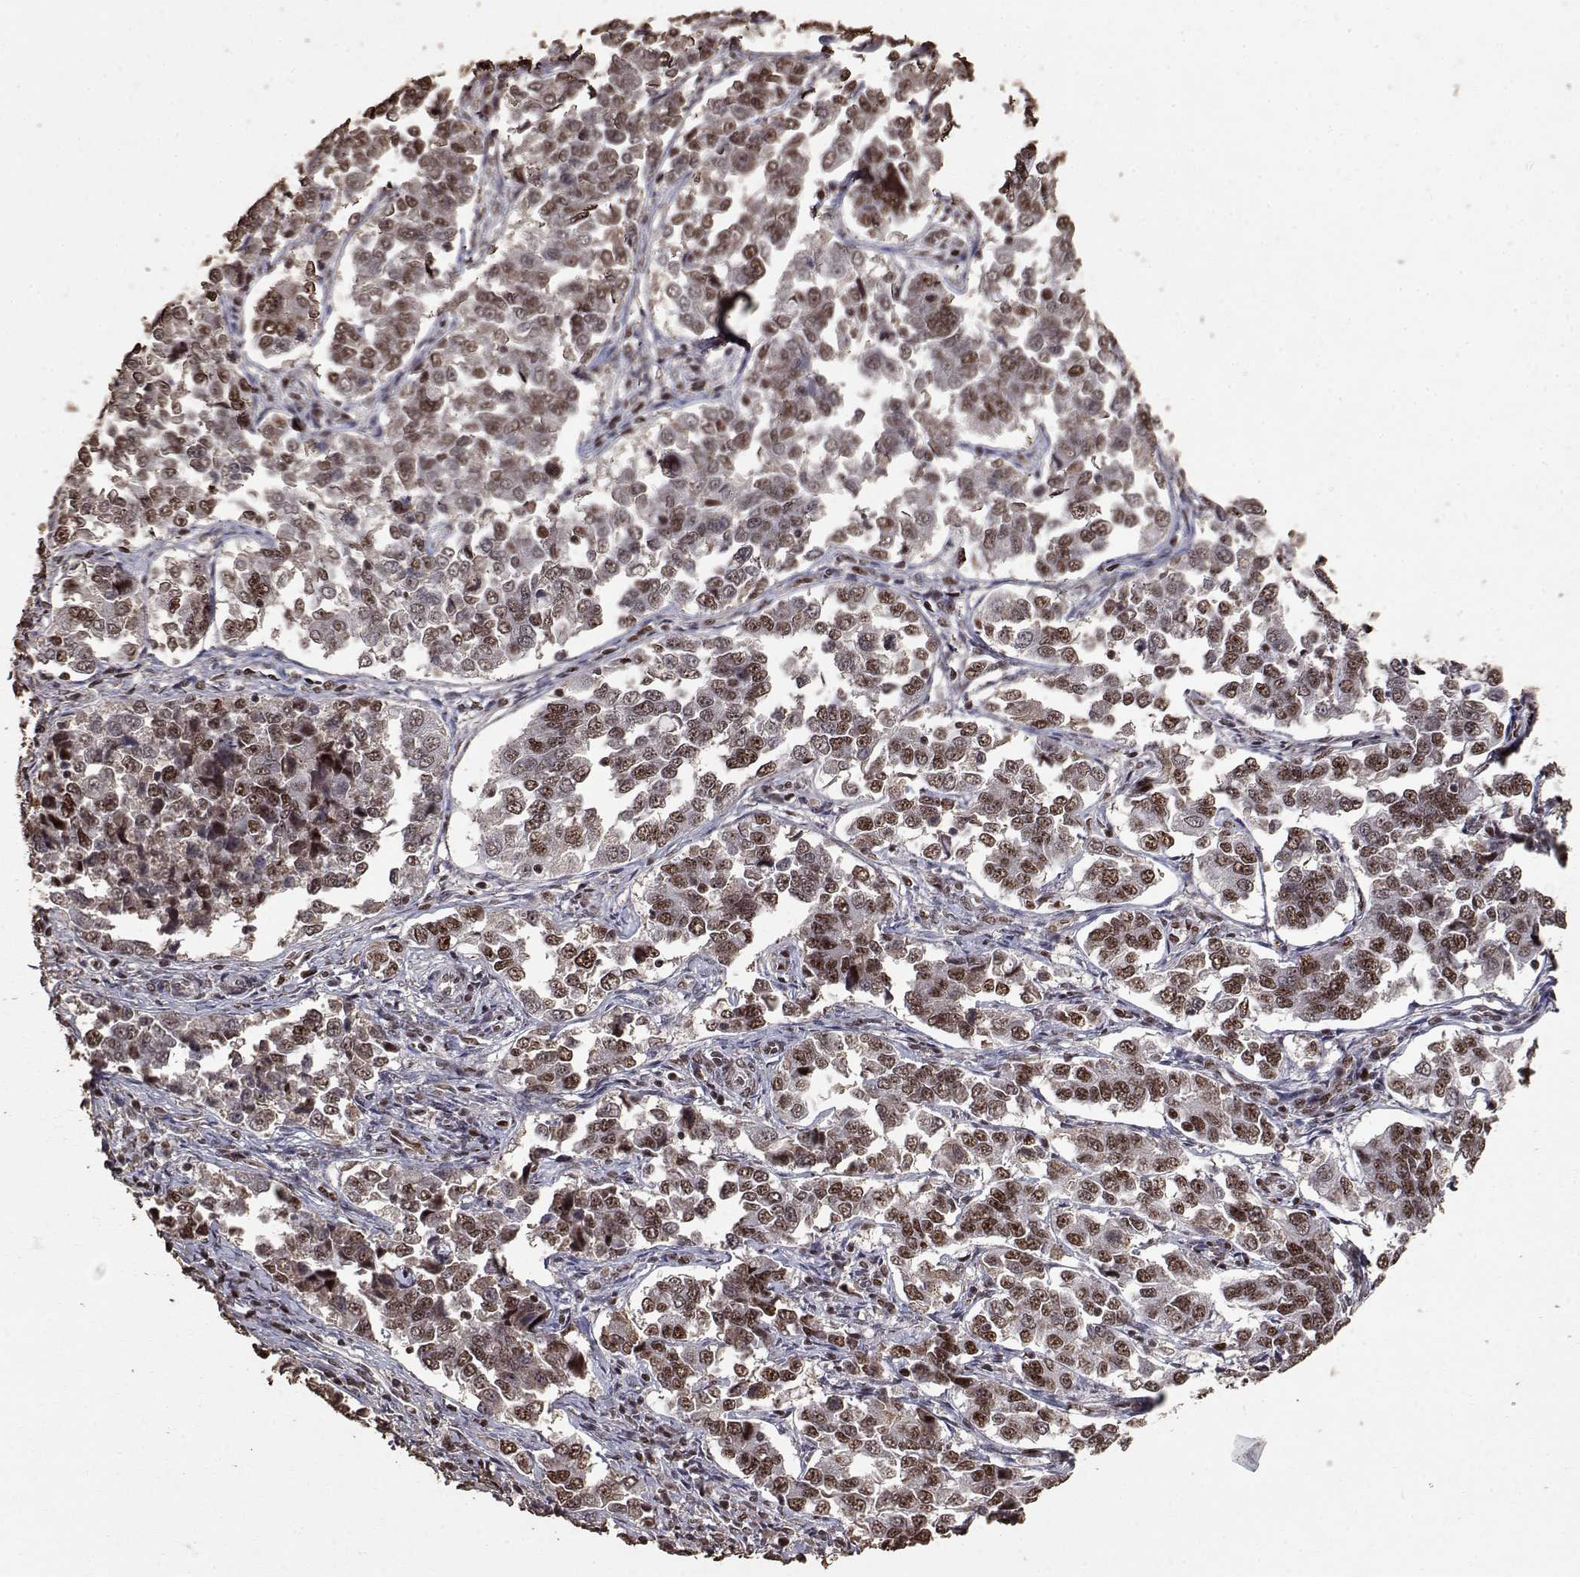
{"staining": {"intensity": "strong", "quantity": ">75%", "location": "nuclear"}, "tissue": "endometrial cancer", "cell_type": "Tumor cells", "image_type": "cancer", "snomed": [{"axis": "morphology", "description": "Adenocarcinoma, NOS"}, {"axis": "topography", "description": "Endometrium"}], "caption": "Approximately >75% of tumor cells in human endometrial cancer display strong nuclear protein expression as visualized by brown immunohistochemical staining.", "gene": "TOE1", "patient": {"sex": "female", "age": 43}}